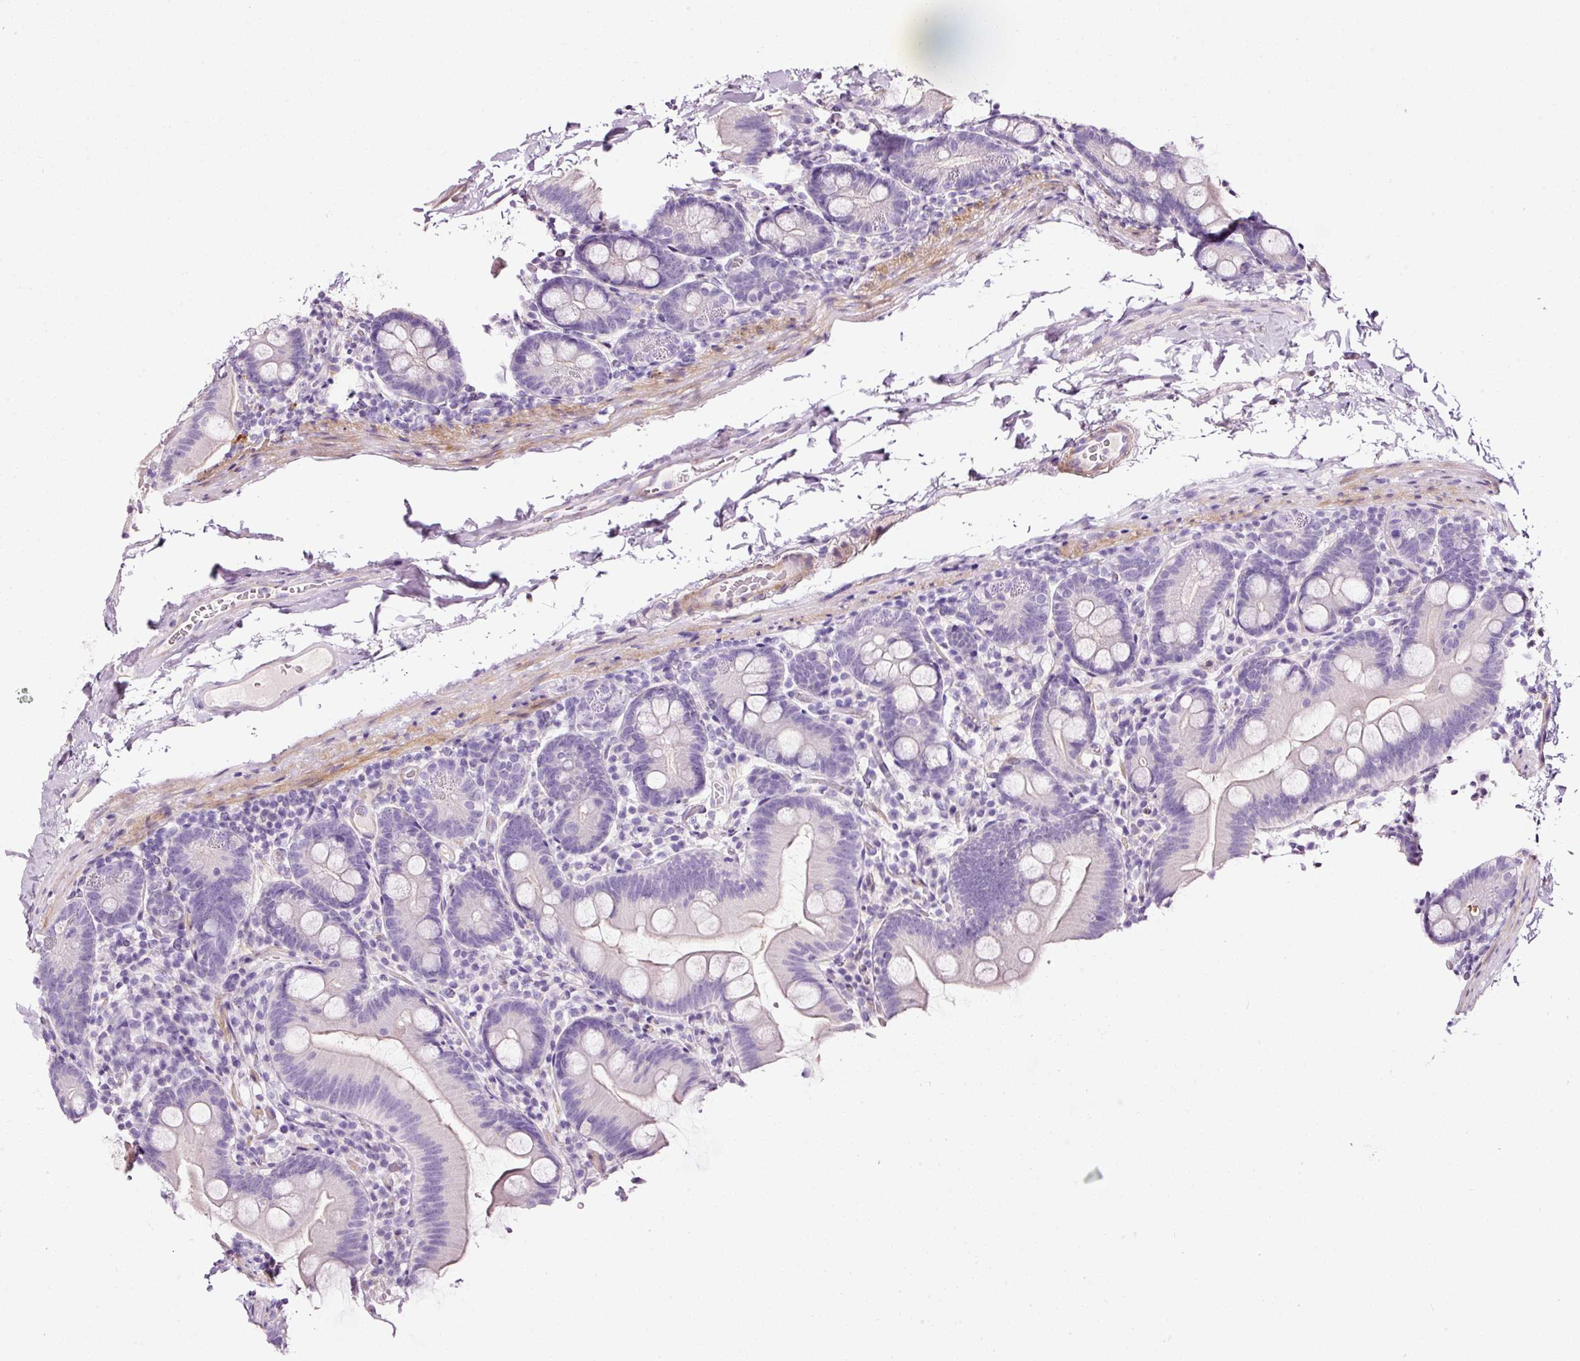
{"staining": {"intensity": "negative", "quantity": "none", "location": "none"}, "tissue": "small intestine", "cell_type": "Glandular cells", "image_type": "normal", "snomed": [{"axis": "morphology", "description": "Normal tissue, NOS"}, {"axis": "topography", "description": "Small intestine"}], "caption": "A micrograph of human small intestine is negative for staining in glandular cells. (DAB IHC with hematoxylin counter stain).", "gene": "CYB561A3", "patient": {"sex": "female", "age": 68}}